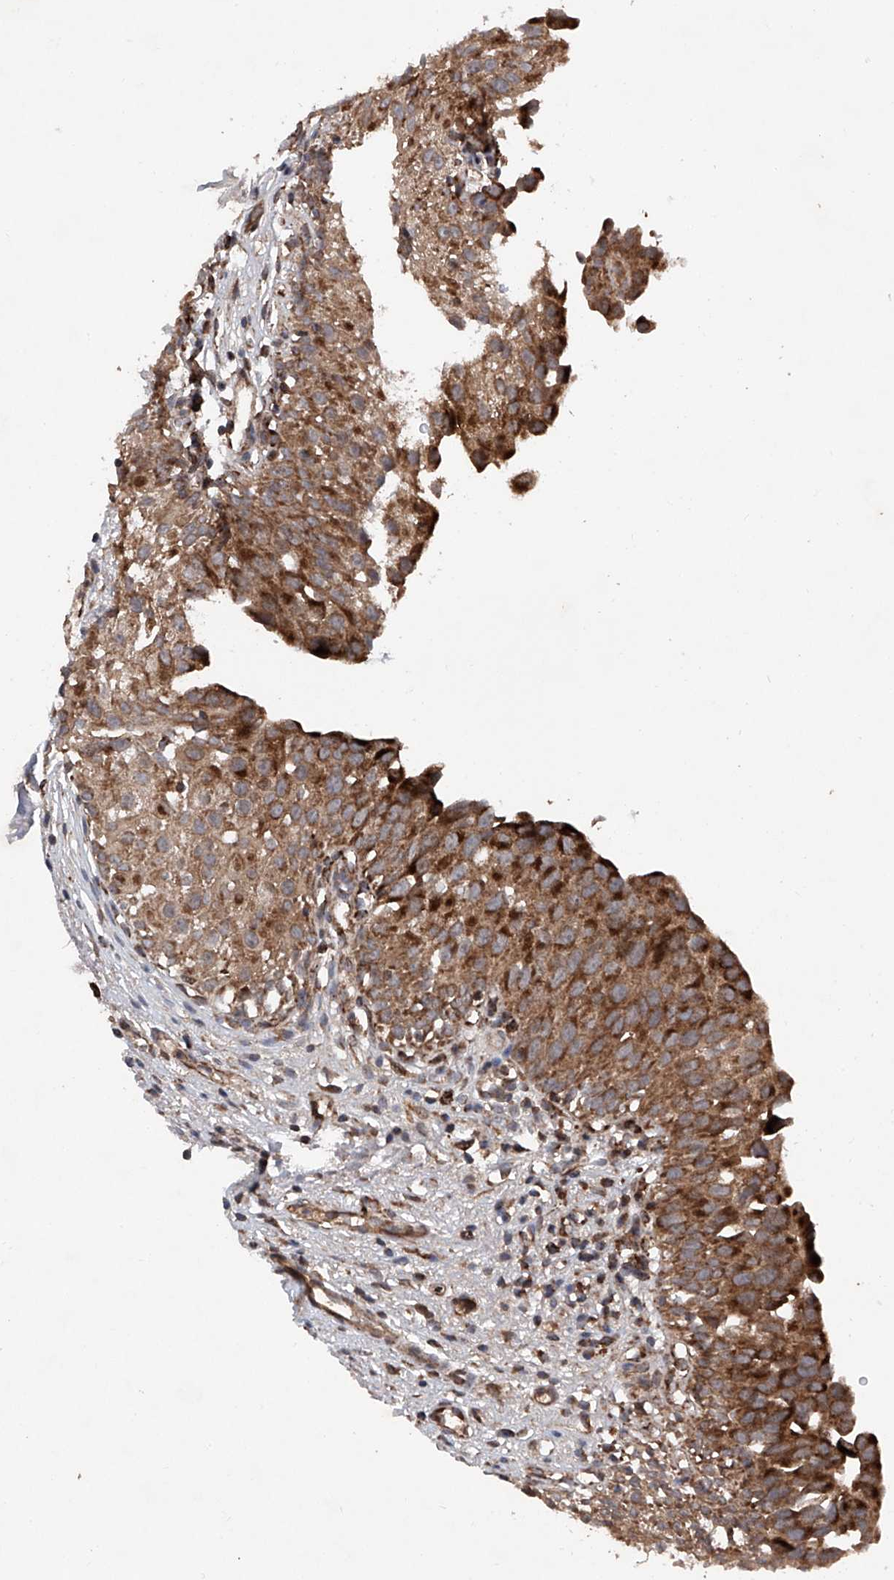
{"staining": {"intensity": "strong", "quantity": ">75%", "location": "cytoplasmic/membranous"}, "tissue": "urinary bladder", "cell_type": "Urothelial cells", "image_type": "normal", "snomed": [{"axis": "morphology", "description": "Normal tissue, NOS"}, {"axis": "topography", "description": "Urinary bladder"}], "caption": "The histopathology image displays a brown stain indicating the presence of a protein in the cytoplasmic/membranous of urothelial cells in urinary bladder.", "gene": "DAD1", "patient": {"sex": "male", "age": 51}}